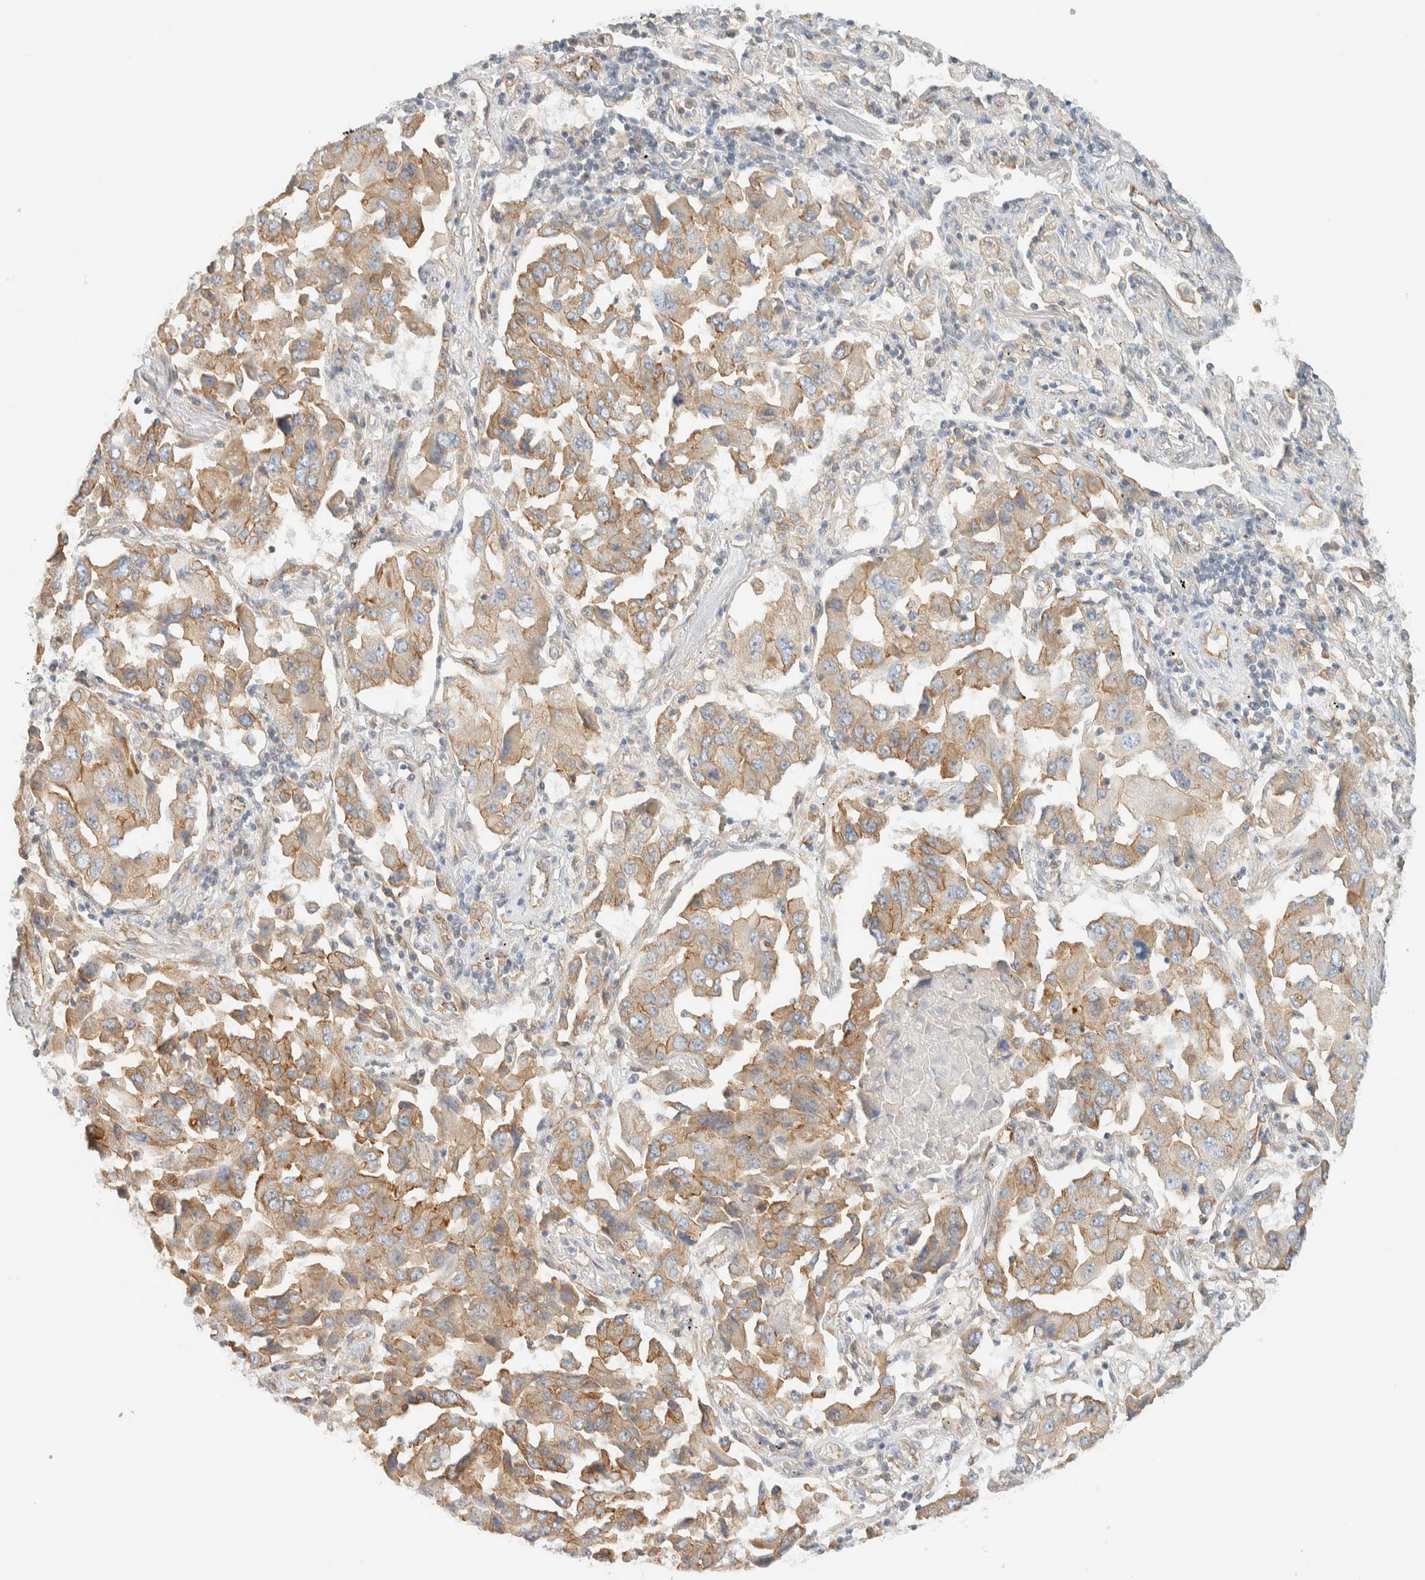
{"staining": {"intensity": "moderate", "quantity": ">75%", "location": "cytoplasmic/membranous"}, "tissue": "lung cancer", "cell_type": "Tumor cells", "image_type": "cancer", "snomed": [{"axis": "morphology", "description": "Adenocarcinoma, NOS"}, {"axis": "topography", "description": "Lung"}], "caption": "Brown immunohistochemical staining in adenocarcinoma (lung) exhibits moderate cytoplasmic/membranous positivity in approximately >75% of tumor cells.", "gene": "LIMA1", "patient": {"sex": "female", "age": 65}}